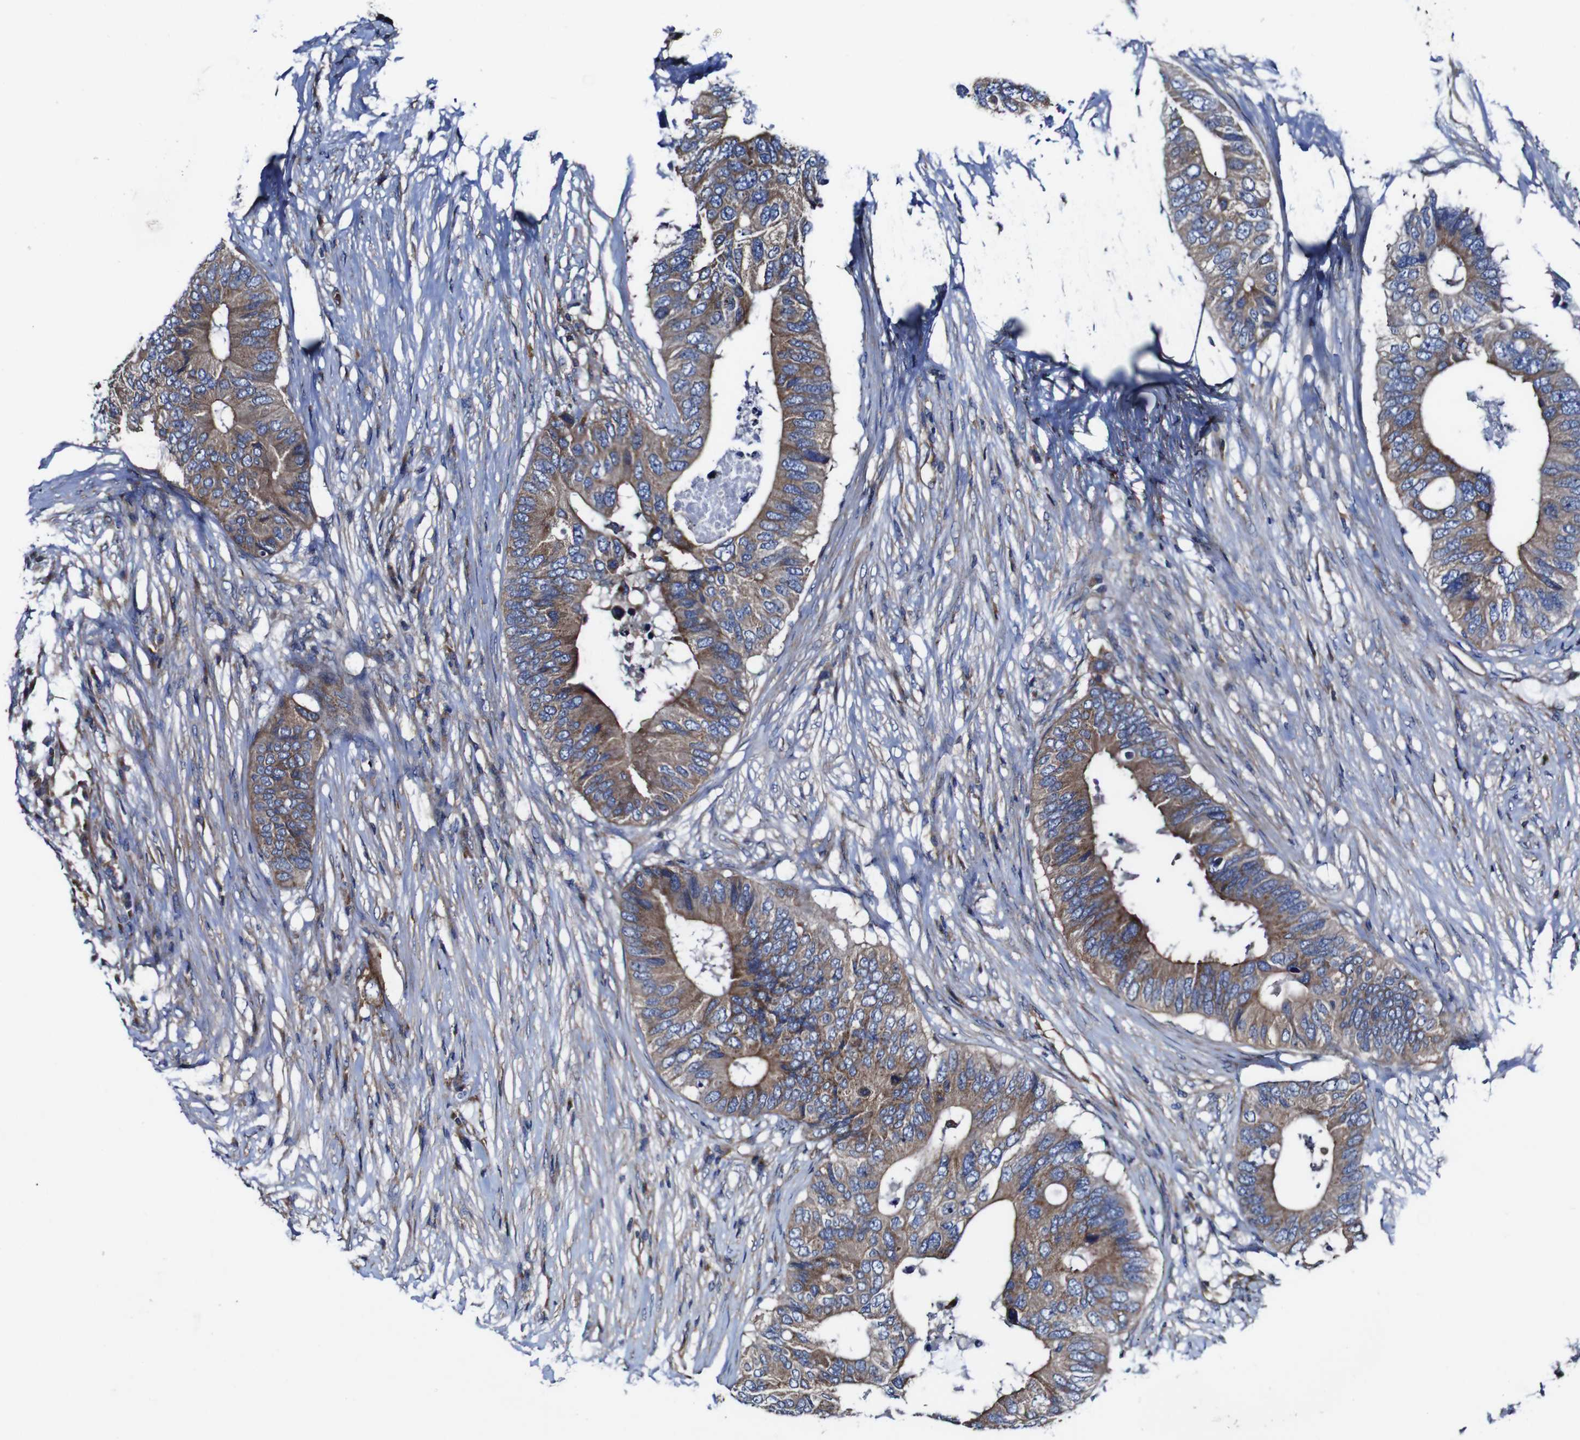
{"staining": {"intensity": "moderate", "quantity": ">75%", "location": "cytoplasmic/membranous"}, "tissue": "colorectal cancer", "cell_type": "Tumor cells", "image_type": "cancer", "snomed": [{"axis": "morphology", "description": "Adenocarcinoma, NOS"}, {"axis": "topography", "description": "Colon"}], "caption": "High-power microscopy captured an immunohistochemistry micrograph of colorectal adenocarcinoma, revealing moderate cytoplasmic/membranous positivity in about >75% of tumor cells.", "gene": "CSF1R", "patient": {"sex": "male", "age": 71}}